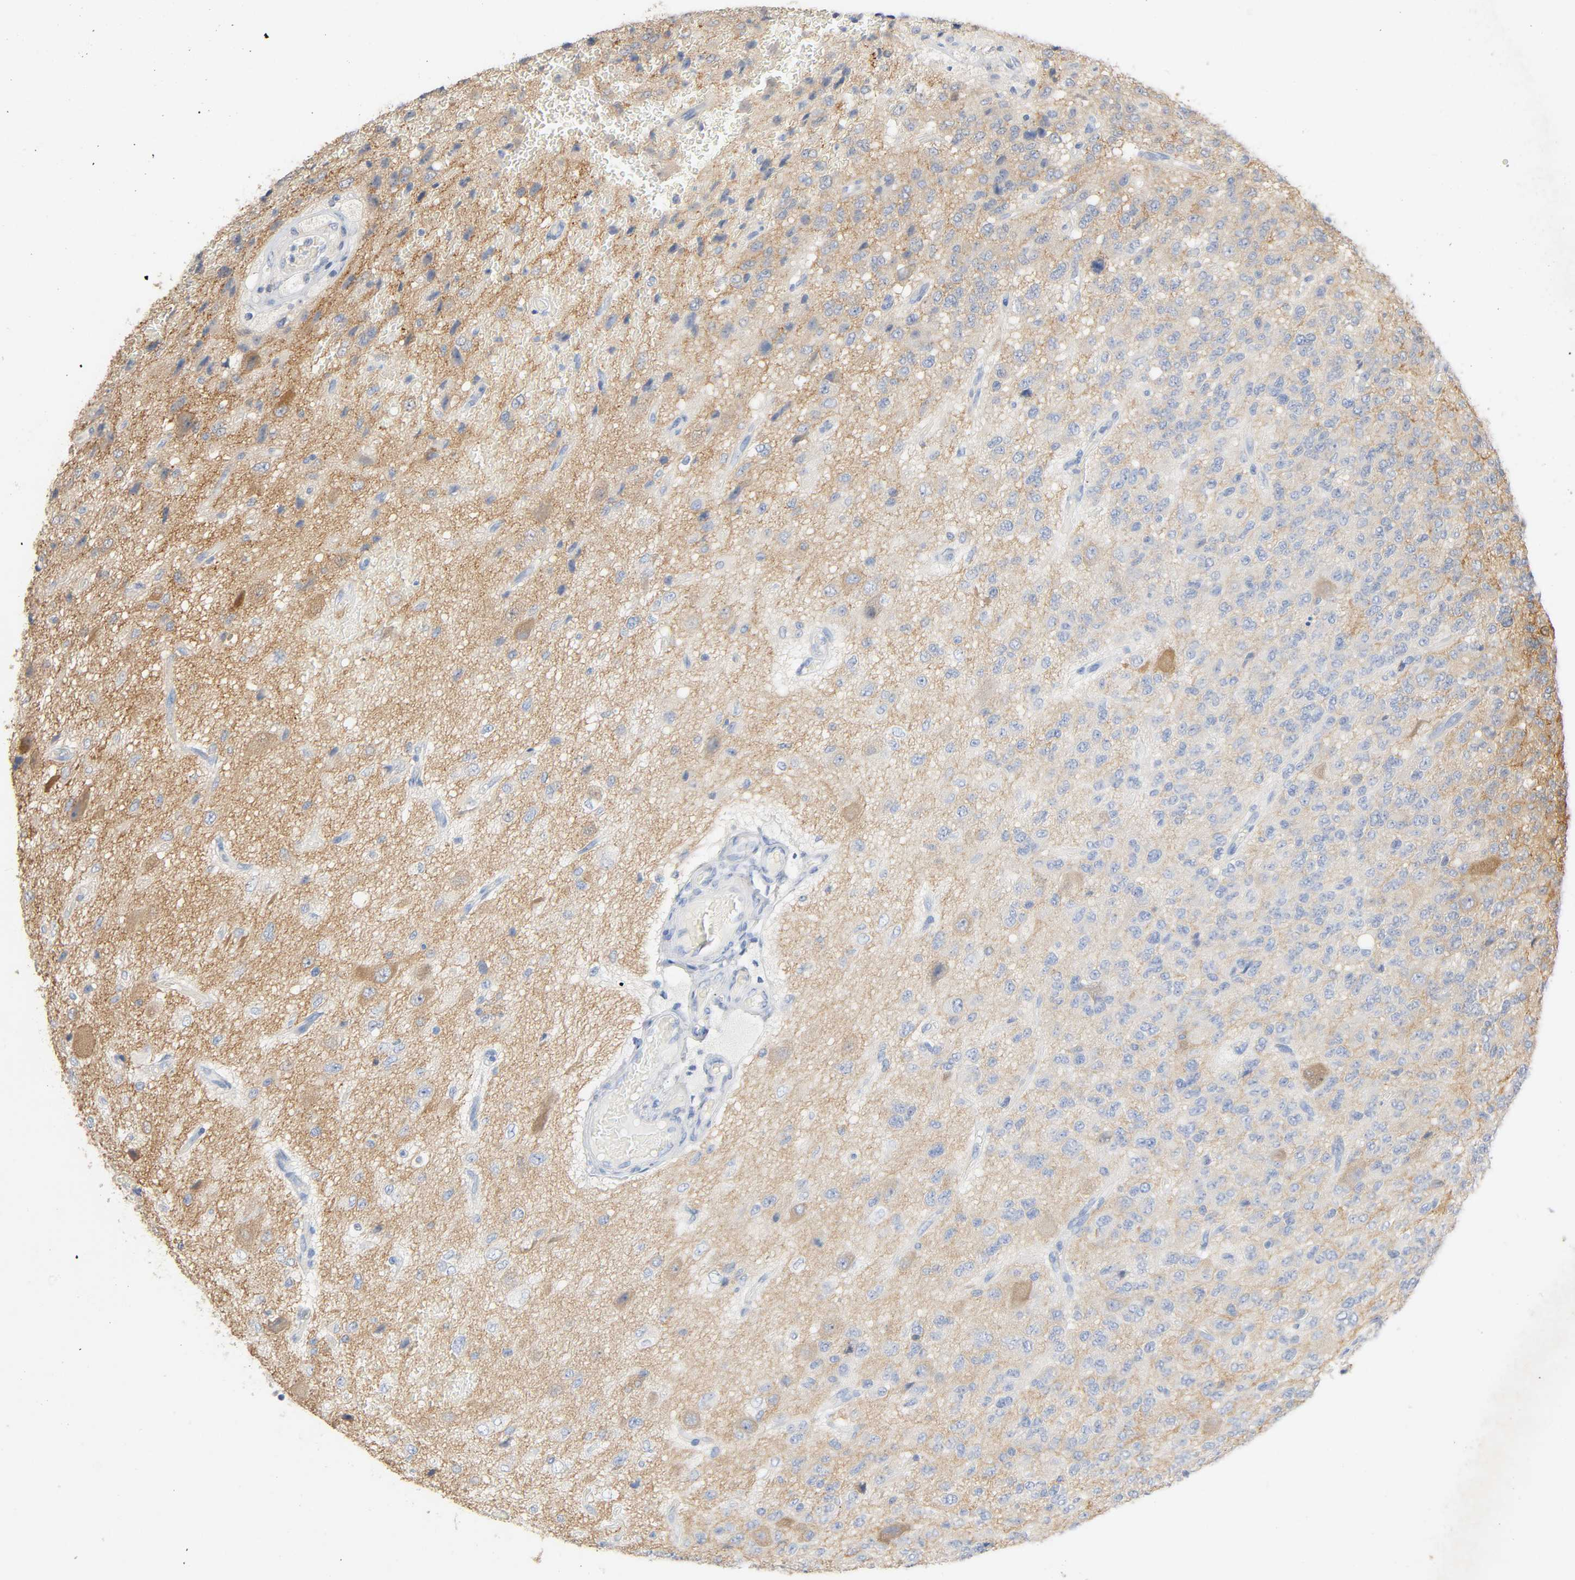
{"staining": {"intensity": "weak", "quantity": "25%-75%", "location": "cytoplasmic/membranous"}, "tissue": "glioma", "cell_type": "Tumor cells", "image_type": "cancer", "snomed": [{"axis": "morphology", "description": "Glioma, malignant, High grade"}, {"axis": "topography", "description": "pancreas cauda"}], "caption": "This is a photomicrograph of IHC staining of malignant glioma (high-grade), which shows weak positivity in the cytoplasmic/membranous of tumor cells.", "gene": "SGSM1", "patient": {"sex": "male", "age": 60}}